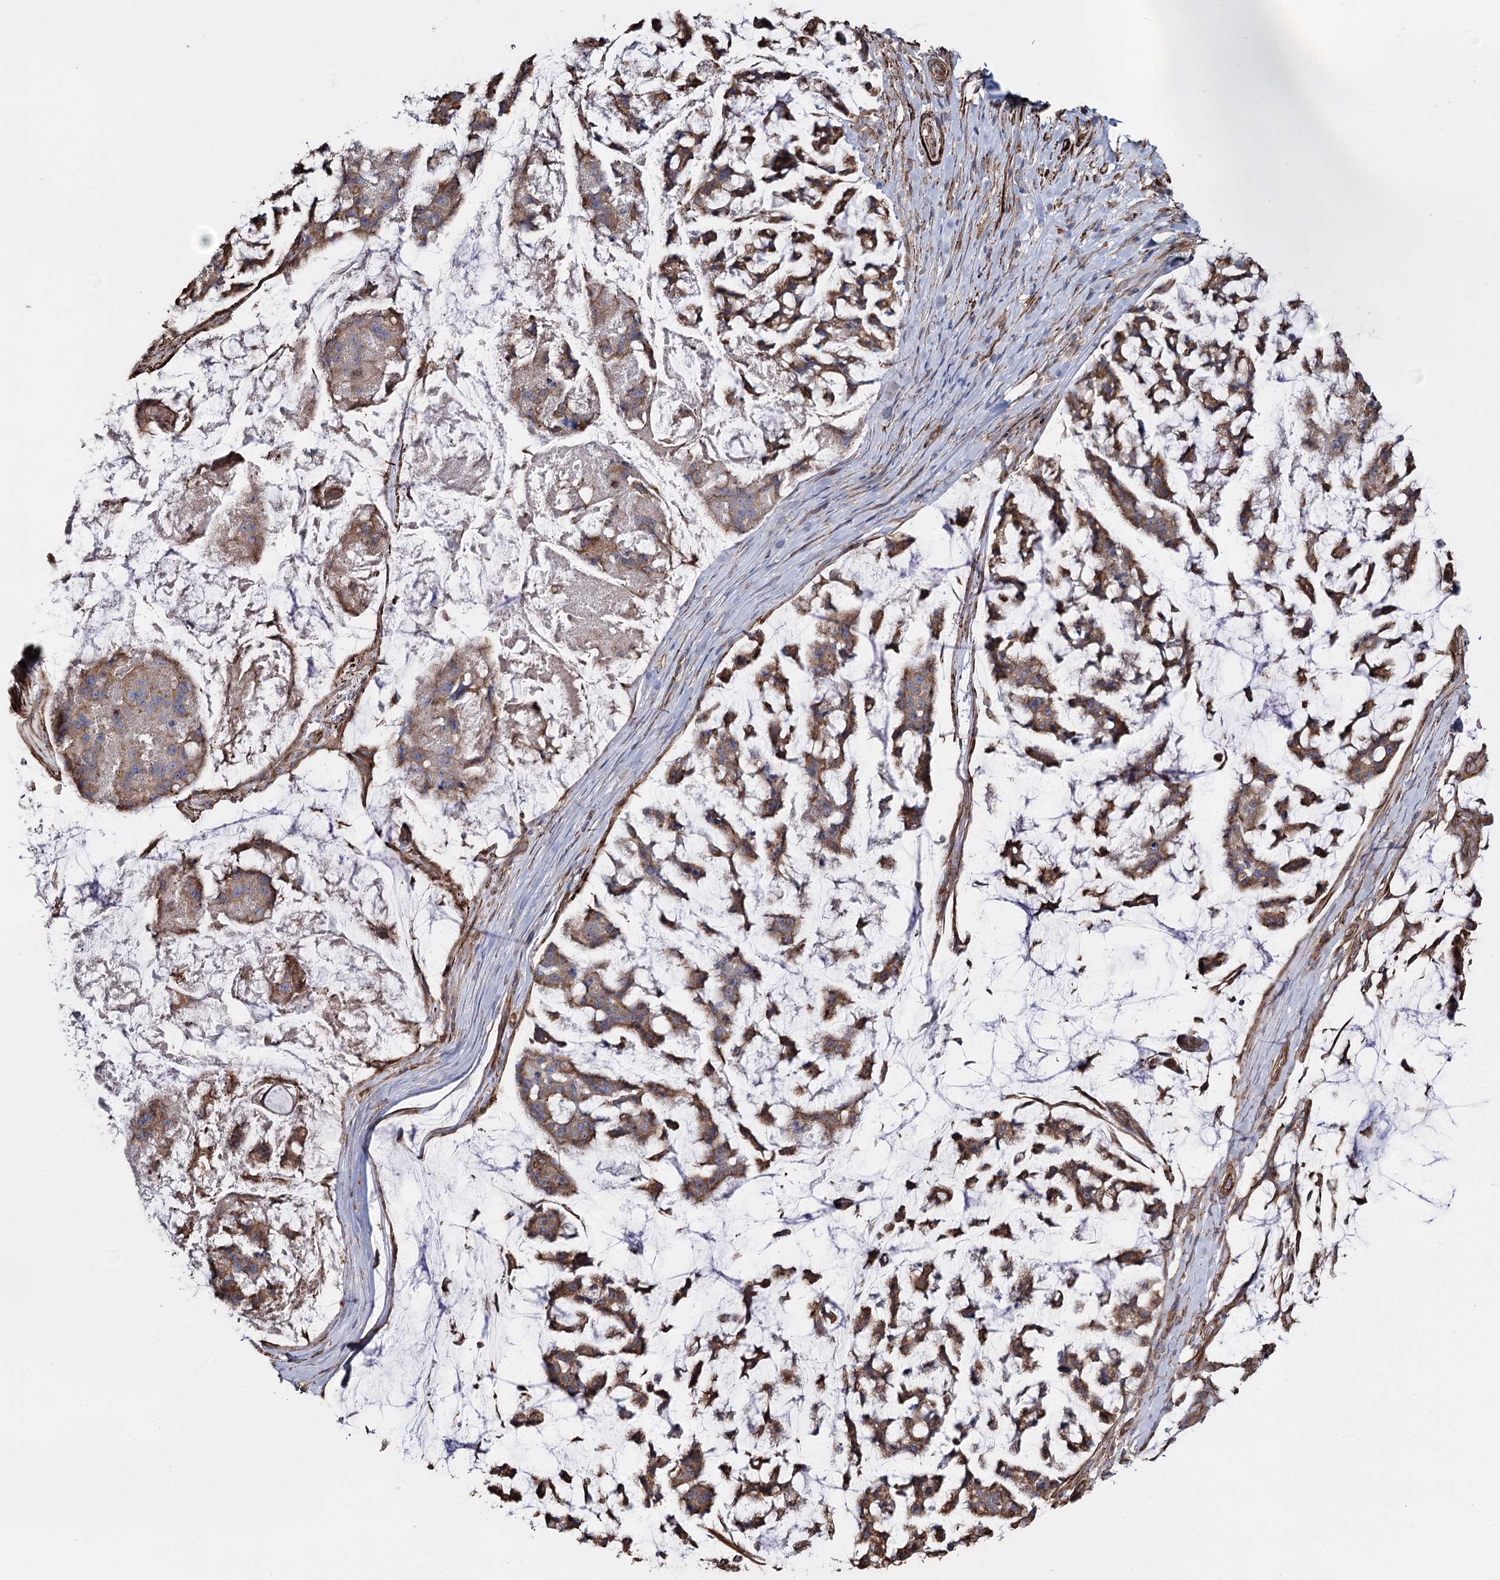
{"staining": {"intensity": "weak", "quantity": ">75%", "location": "cytoplasmic/membranous"}, "tissue": "stomach cancer", "cell_type": "Tumor cells", "image_type": "cancer", "snomed": [{"axis": "morphology", "description": "Adenocarcinoma, NOS"}, {"axis": "topography", "description": "Stomach, lower"}], "caption": "Stomach cancer (adenocarcinoma) was stained to show a protein in brown. There is low levels of weak cytoplasmic/membranous positivity in approximately >75% of tumor cells. The protein is stained brown, and the nuclei are stained in blue (DAB (3,3'-diaminobenzidine) IHC with brightfield microscopy, high magnification).", "gene": "SUMF1", "patient": {"sex": "male", "age": 67}}